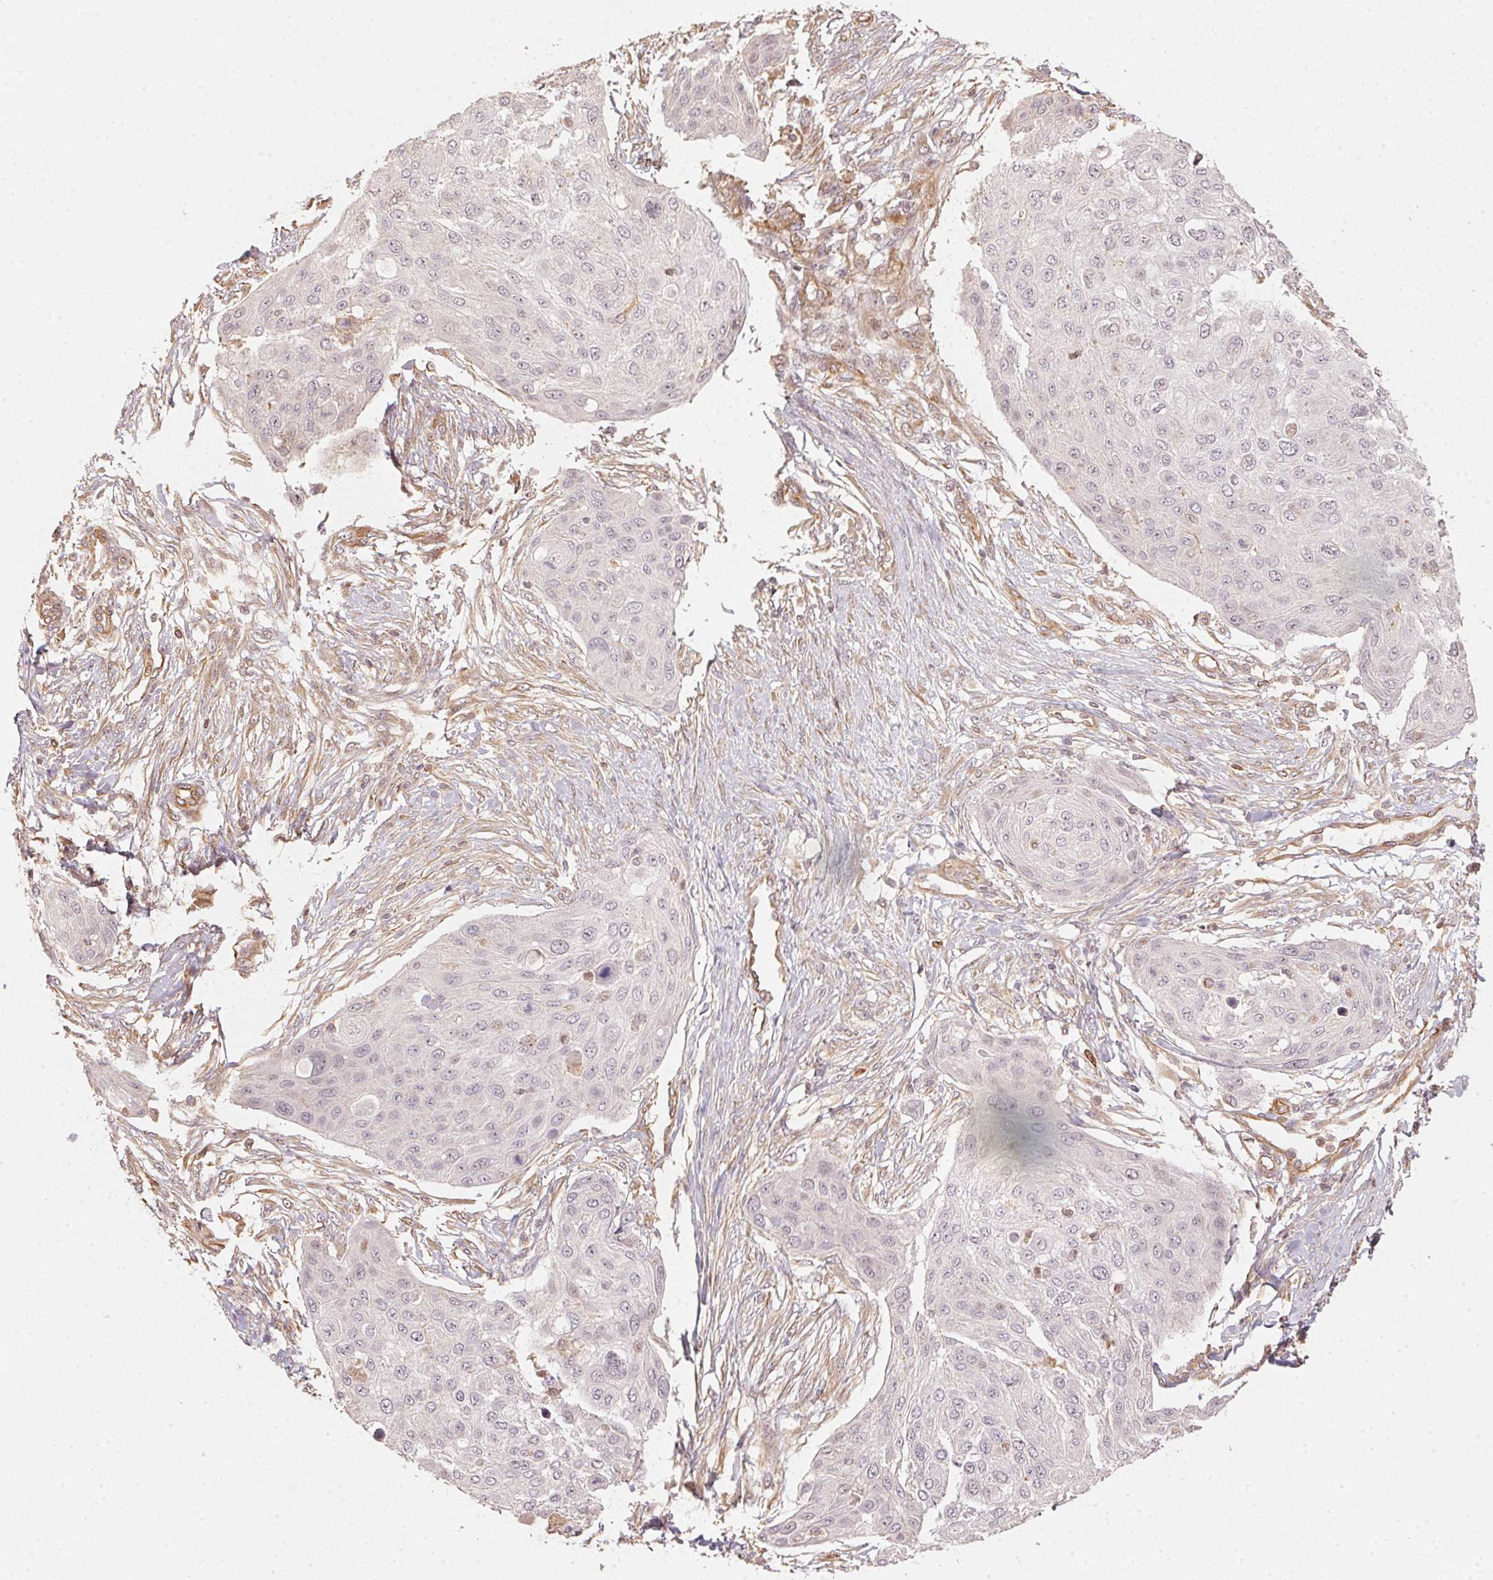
{"staining": {"intensity": "negative", "quantity": "none", "location": "none"}, "tissue": "skin cancer", "cell_type": "Tumor cells", "image_type": "cancer", "snomed": [{"axis": "morphology", "description": "Squamous cell carcinoma, NOS"}, {"axis": "topography", "description": "Skin"}], "caption": "An image of human skin cancer is negative for staining in tumor cells.", "gene": "FOXR2", "patient": {"sex": "female", "age": 87}}